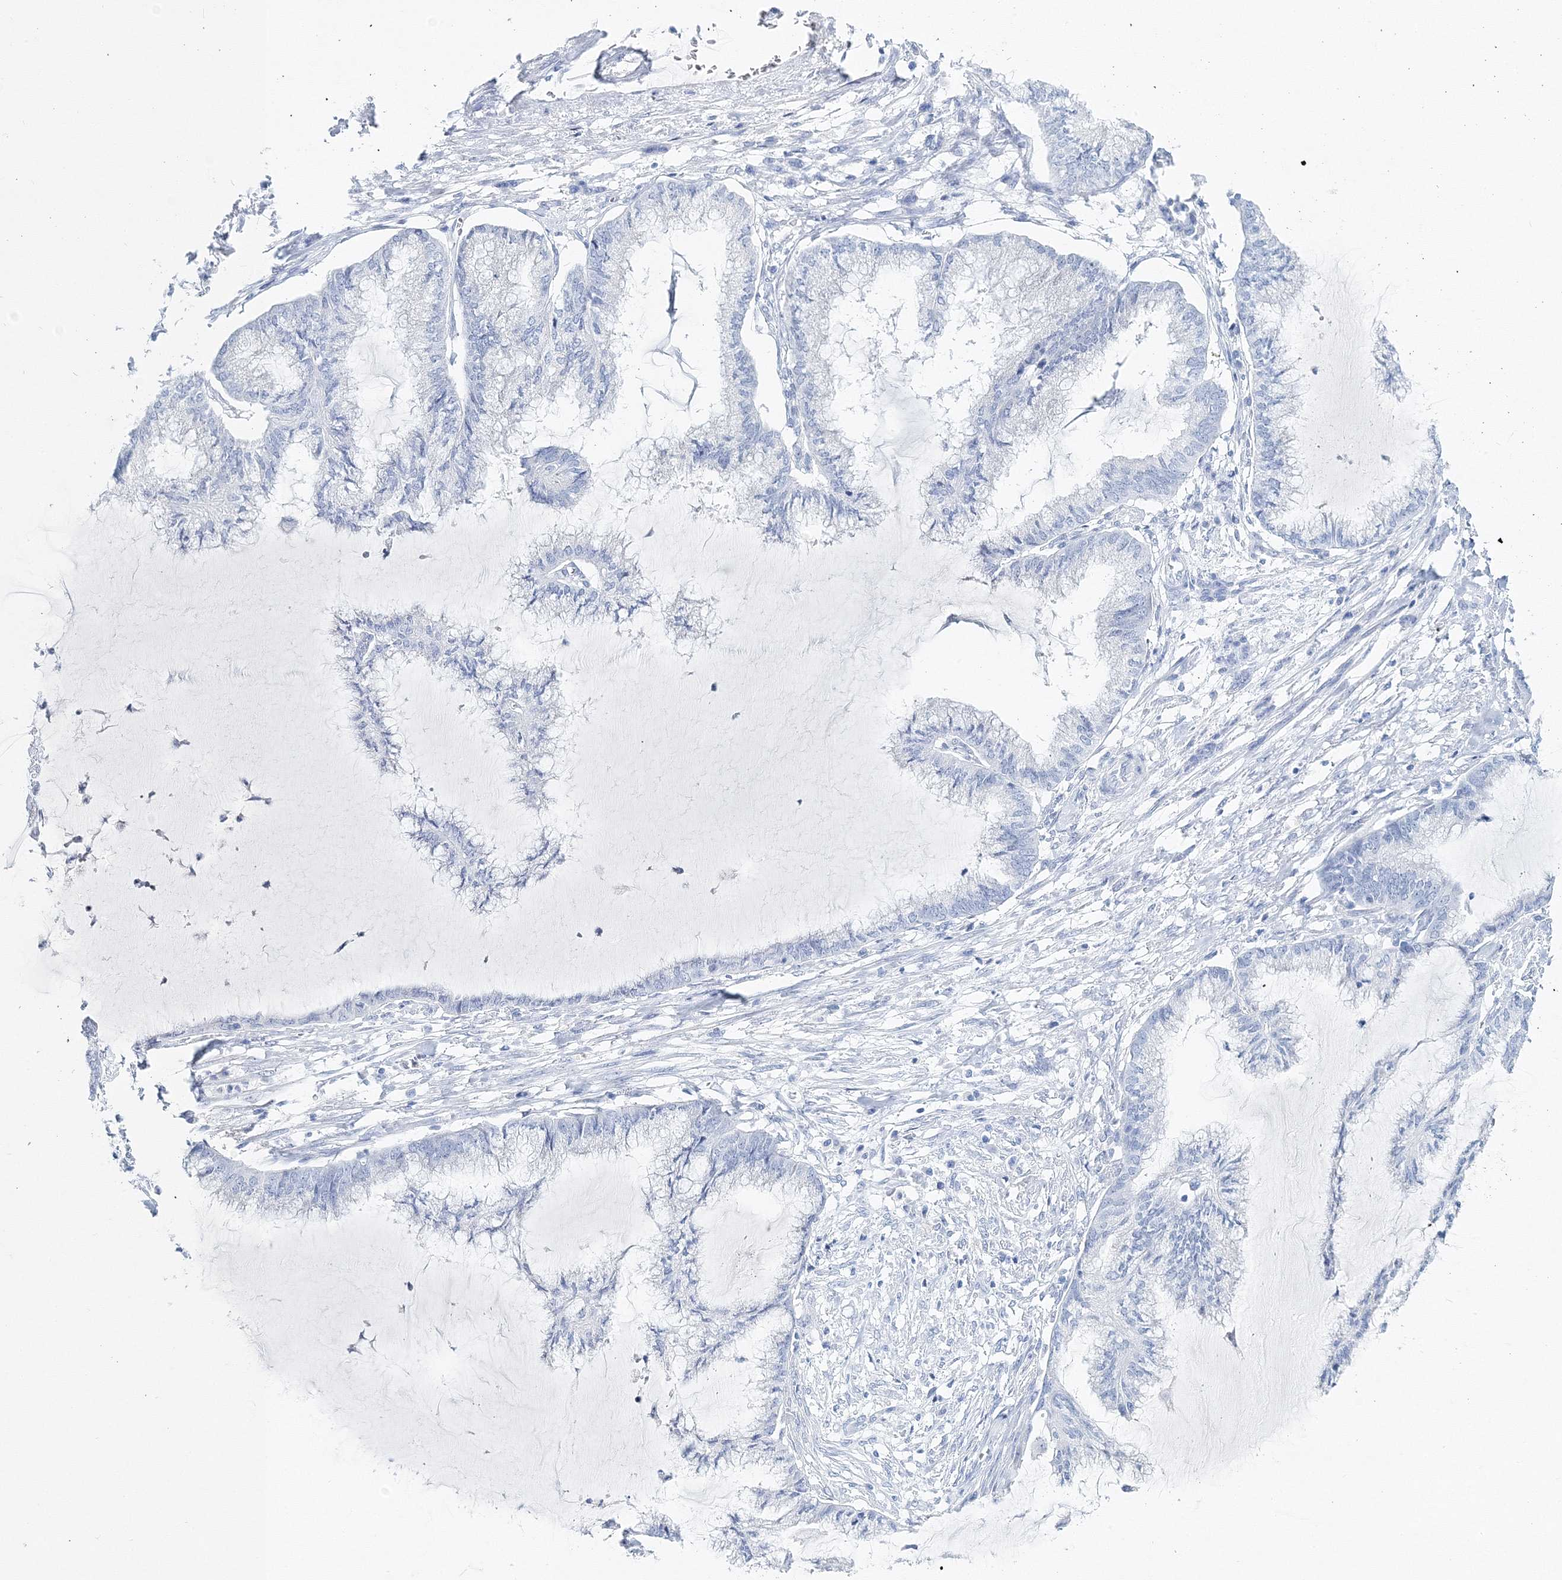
{"staining": {"intensity": "negative", "quantity": "none", "location": "none"}, "tissue": "endometrial cancer", "cell_type": "Tumor cells", "image_type": "cancer", "snomed": [{"axis": "morphology", "description": "Adenocarcinoma, NOS"}, {"axis": "topography", "description": "Endometrium"}], "caption": "High magnification brightfield microscopy of endometrial adenocarcinoma stained with DAB (brown) and counterstained with hematoxylin (blue): tumor cells show no significant positivity.", "gene": "MYOZ2", "patient": {"sex": "female", "age": 86}}